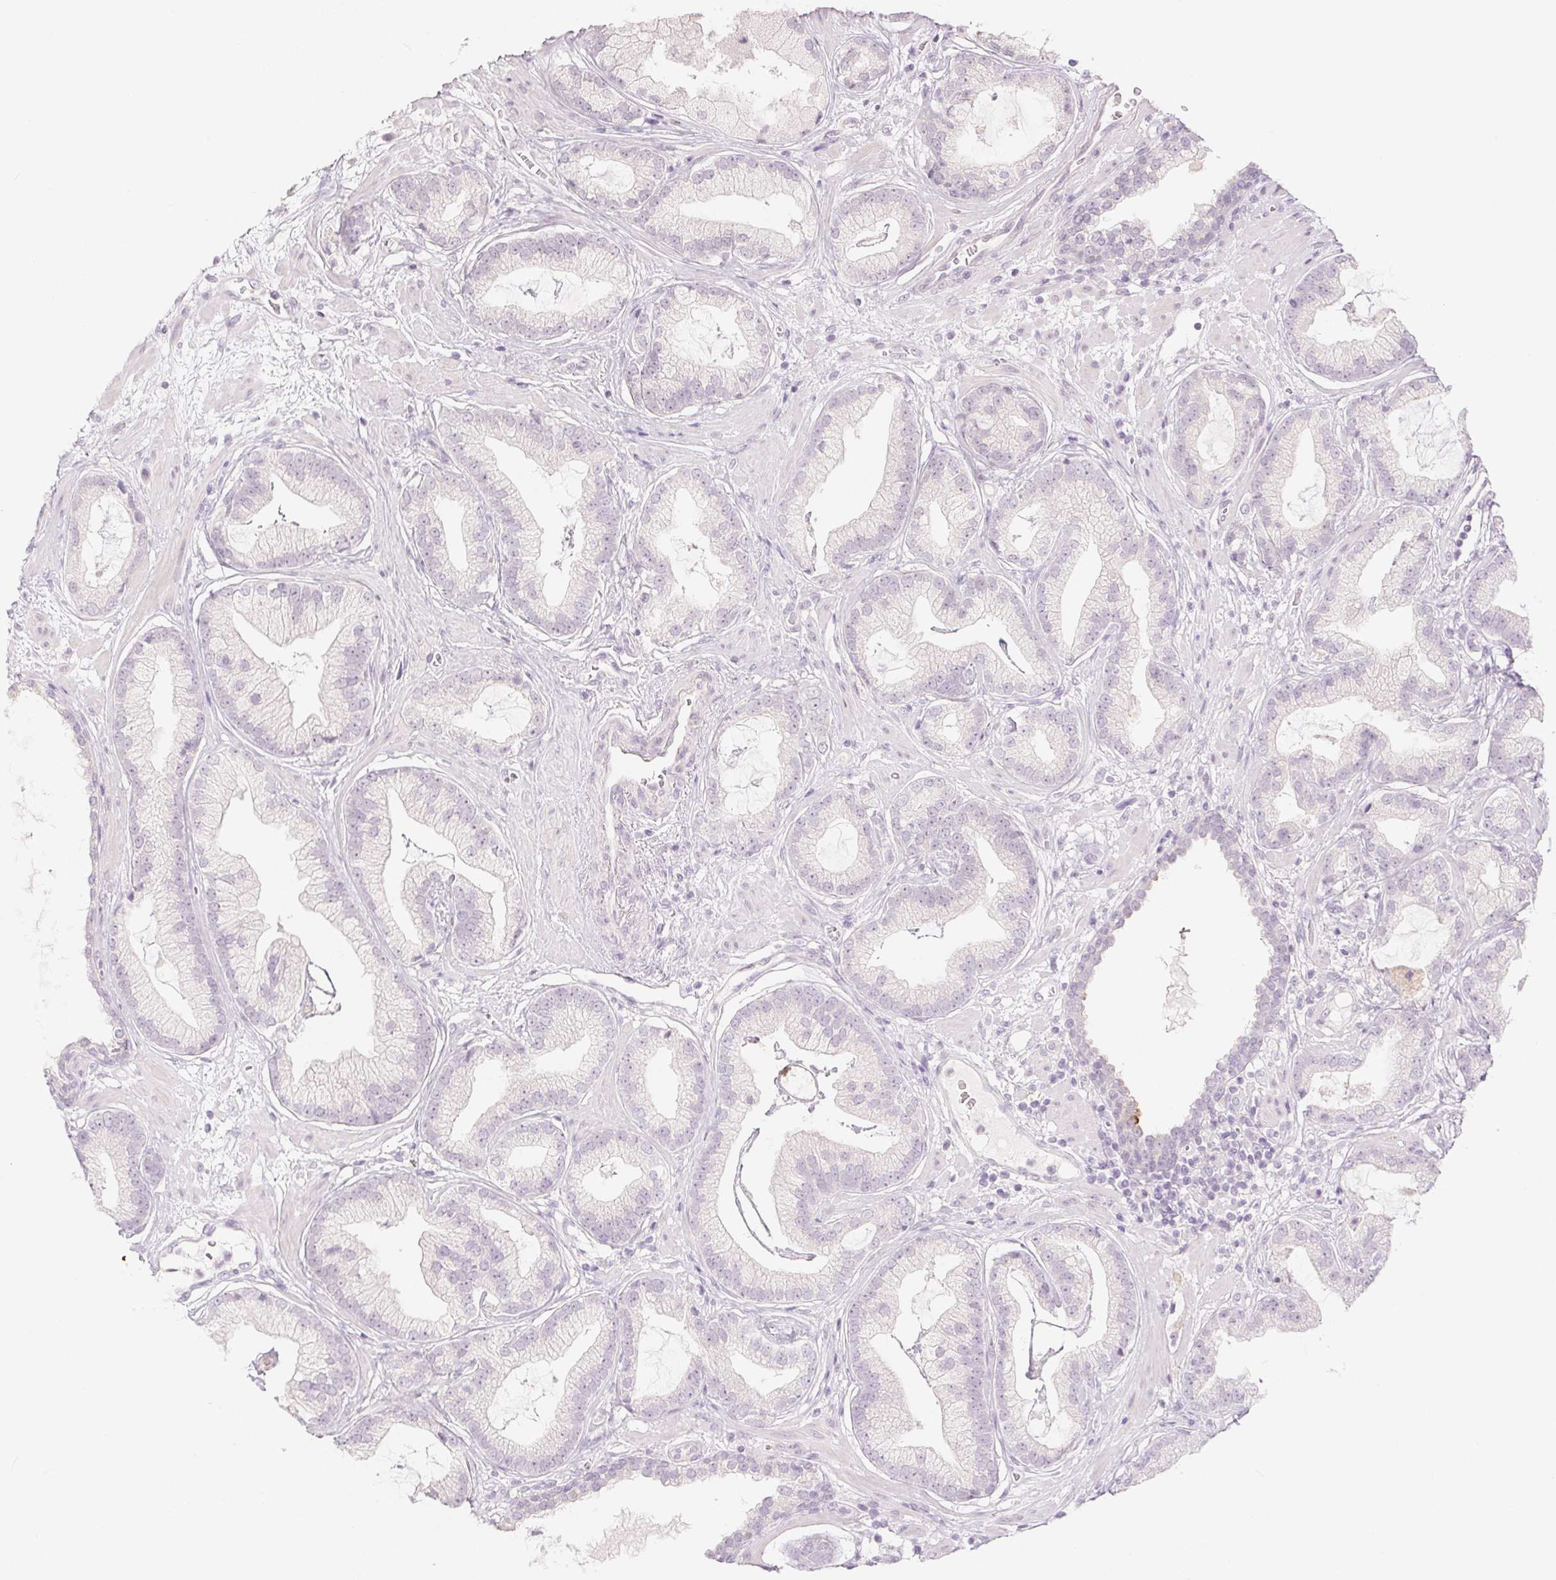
{"staining": {"intensity": "negative", "quantity": "none", "location": "none"}, "tissue": "prostate cancer", "cell_type": "Tumor cells", "image_type": "cancer", "snomed": [{"axis": "morphology", "description": "Adenocarcinoma, Low grade"}, {"axis": "topography", "description": "Prostate"}], "caption": "Immunohistochemistry (IHC) of low-grade adenocarcinoma (prostate) shows no positivity in tumor cells.", "gene": "PI3", "patient": {"sex": "male", "age": 62}}